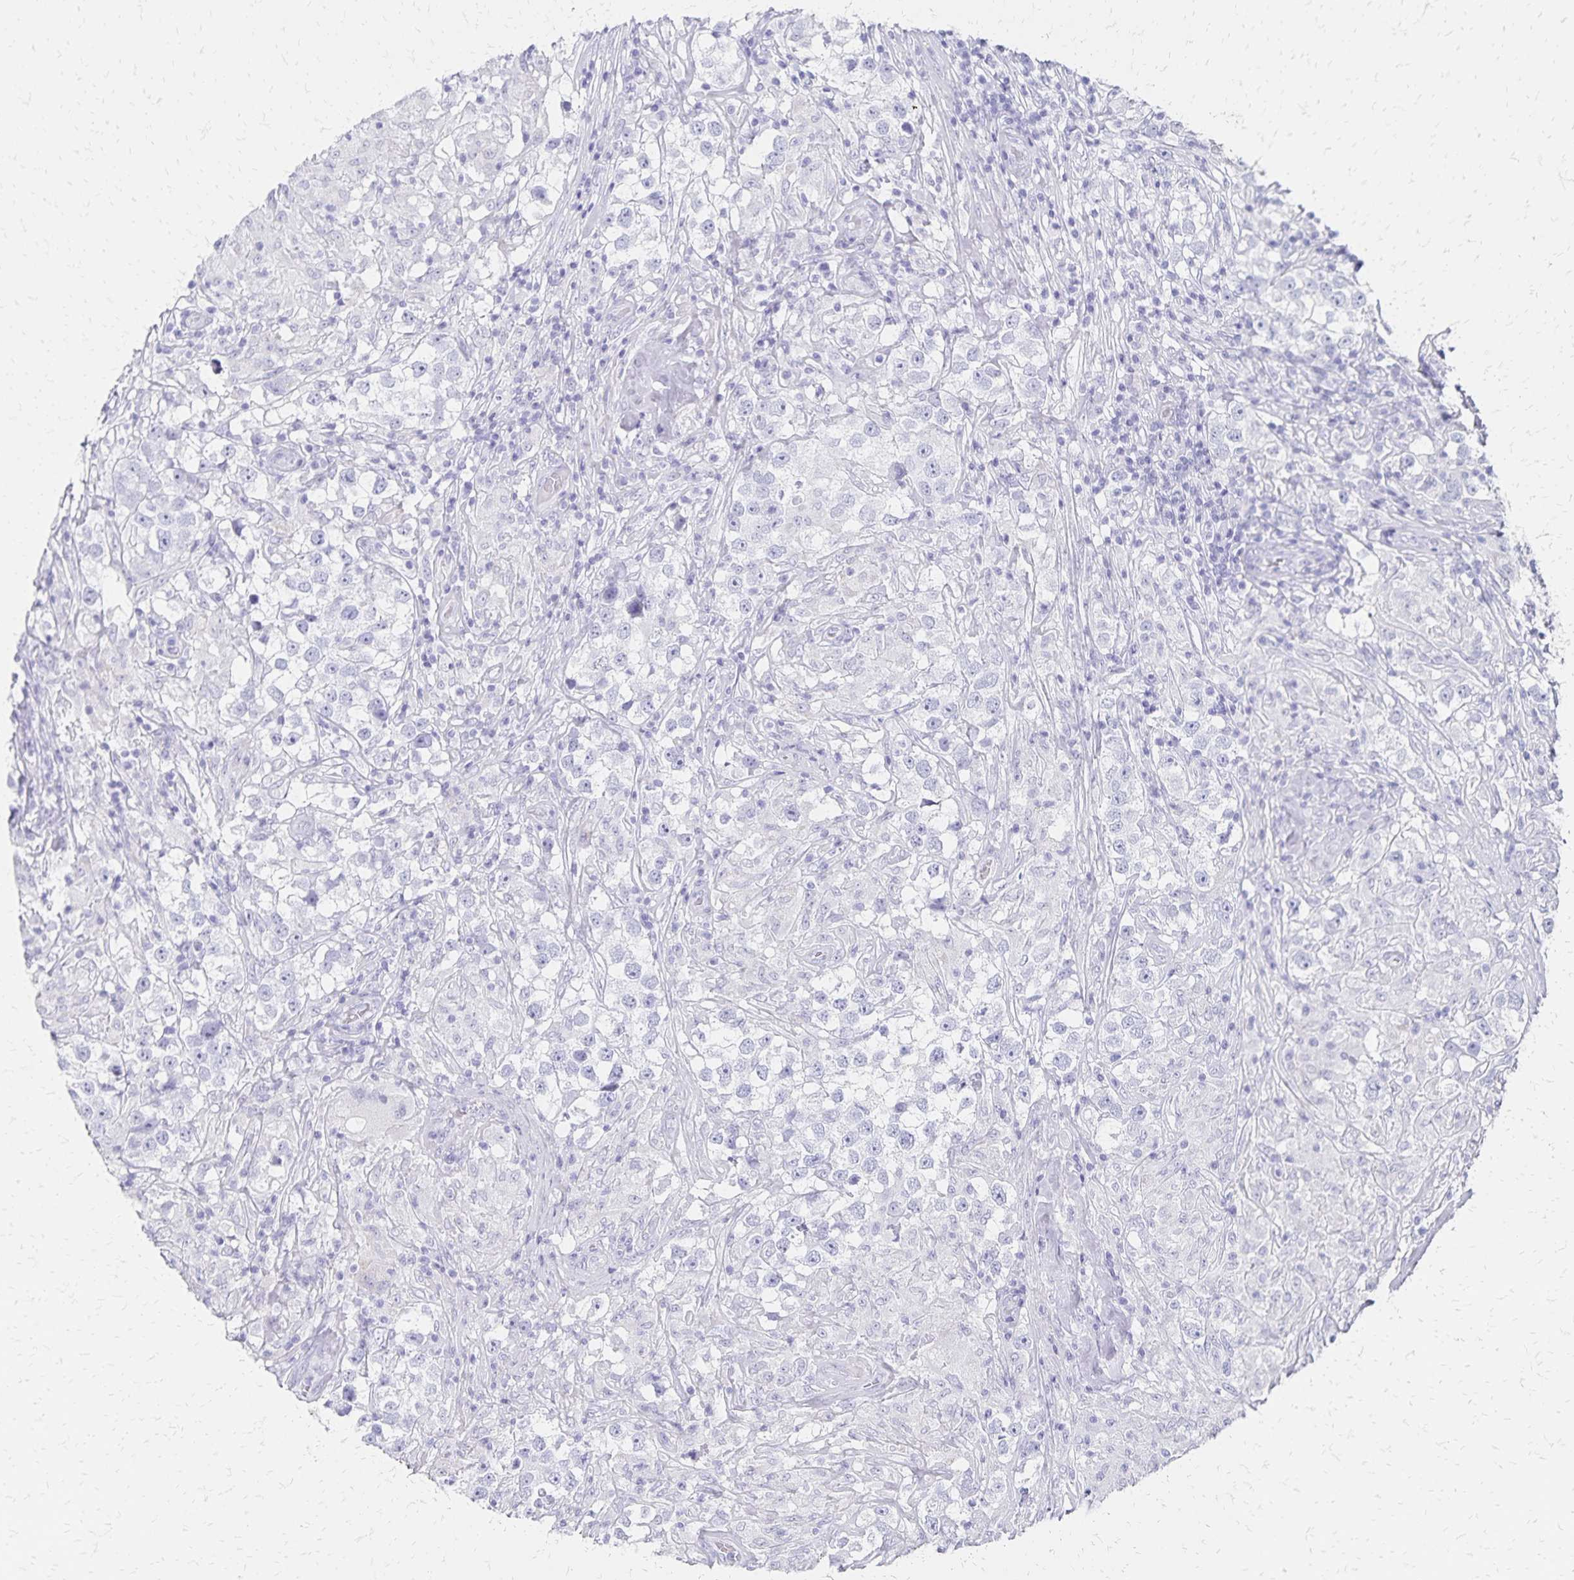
{"staining": {"intensity": "negative", "quantity": "none", "location": "none"}, "tissue": "testis cancer", "cell_type": "Tumor cells", "image_type": "cancer", "snomed": [{"axis": "morphology", "description": "Seminoma, NOS"}, {"axis": "topography", "description": "Testis"}], "caption": "Seminoma (testis) stained for a protein using IHC shows no expression tumor cells.", "gene": "GIP", "patient": {"sex": "male", "age": 46}}